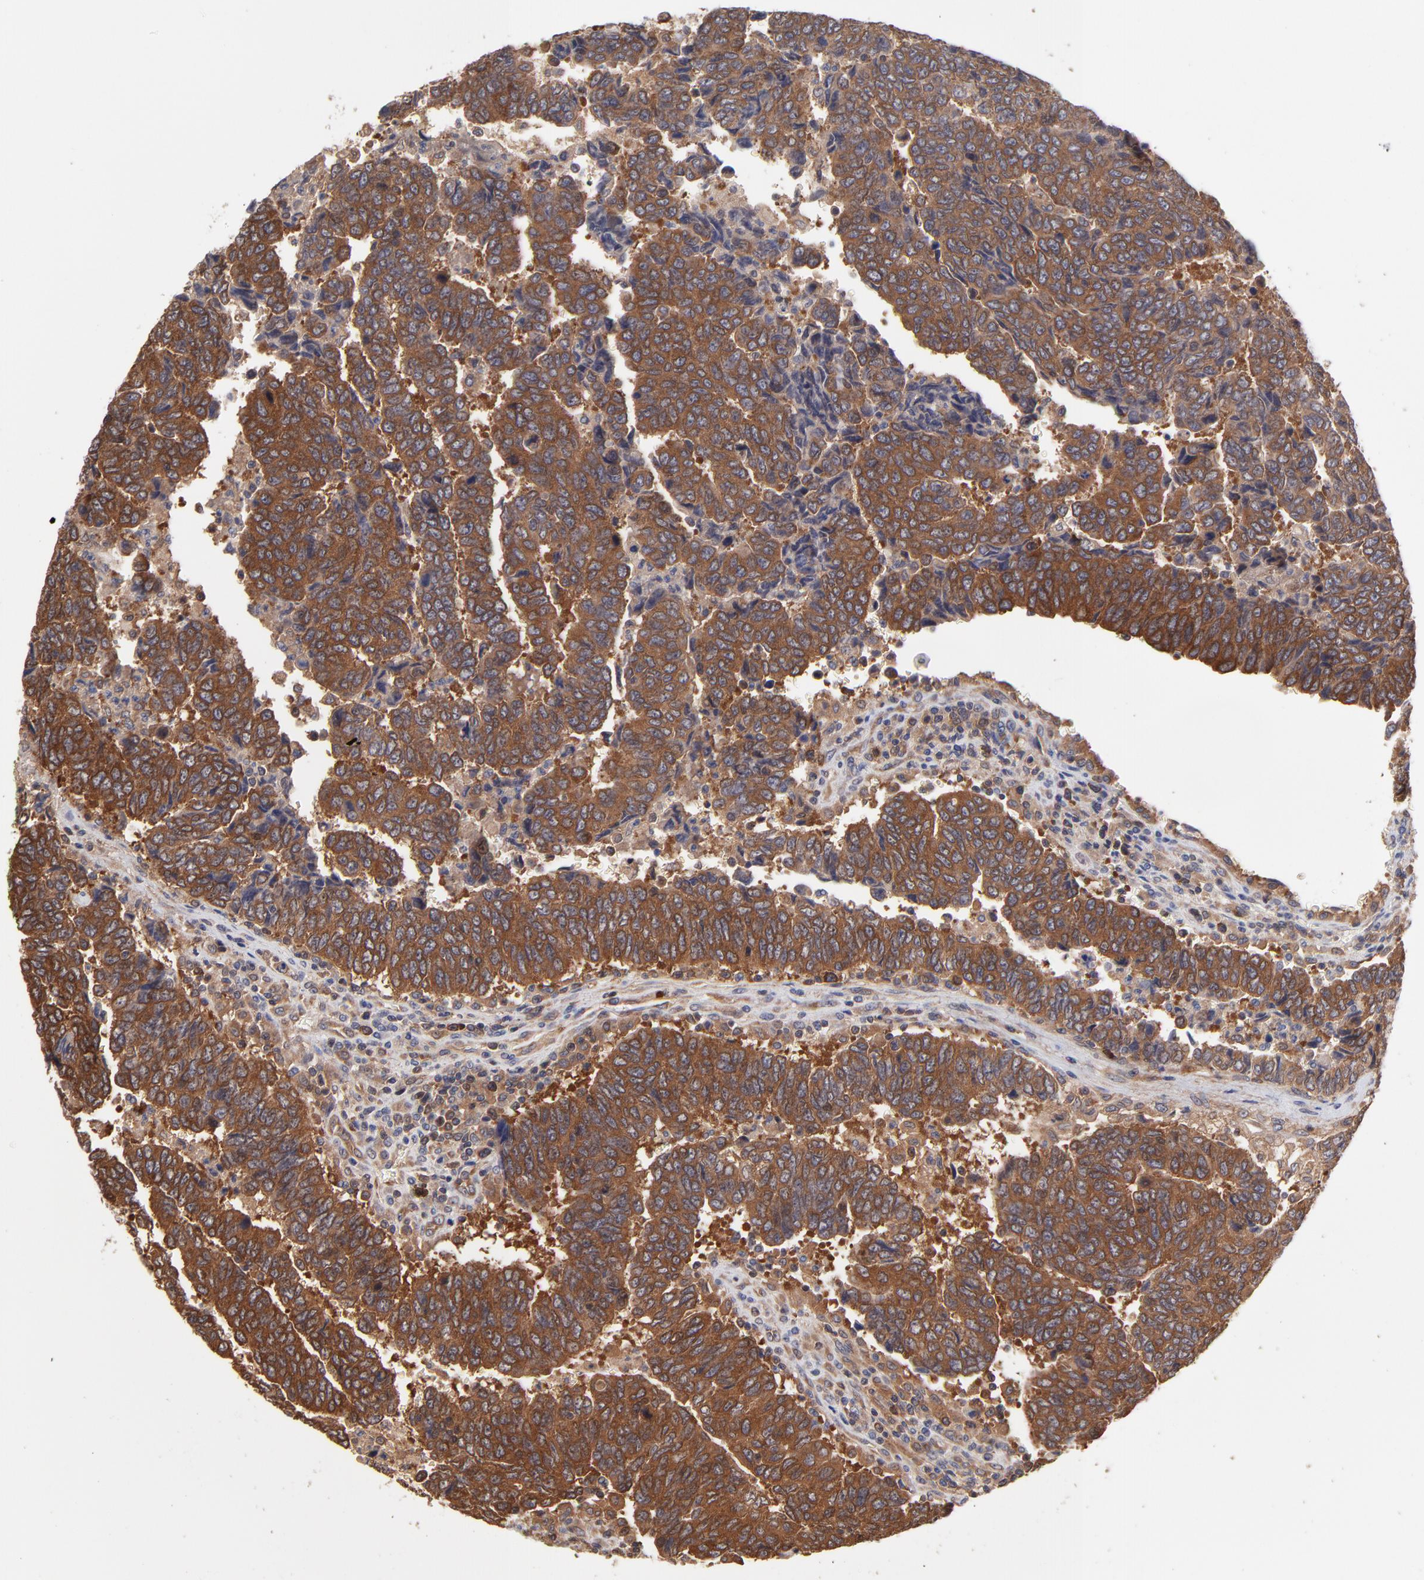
{"staining": {"intensity": "strong", "quantity": ">75%", "location": "cytoplasmic/membranous"}, "tissue": "urothelial cancer", "cell_type": "Tumor cells", "image_type": "cancer", "snomed": [{"axis": "morphology", "description": "Urothelial carcinoma, High grade"}, {"axis": "topography", "description": "Urinary bladder"}], "caption": "This image shows immunohistochemistry staining of human high-grade urothelial carcinoma, with high strong cytoplasmic/membranous staining in approximately >75% of tumor cells.", "gene": "GART", "patient": {"sex": "male", "age": 86}}